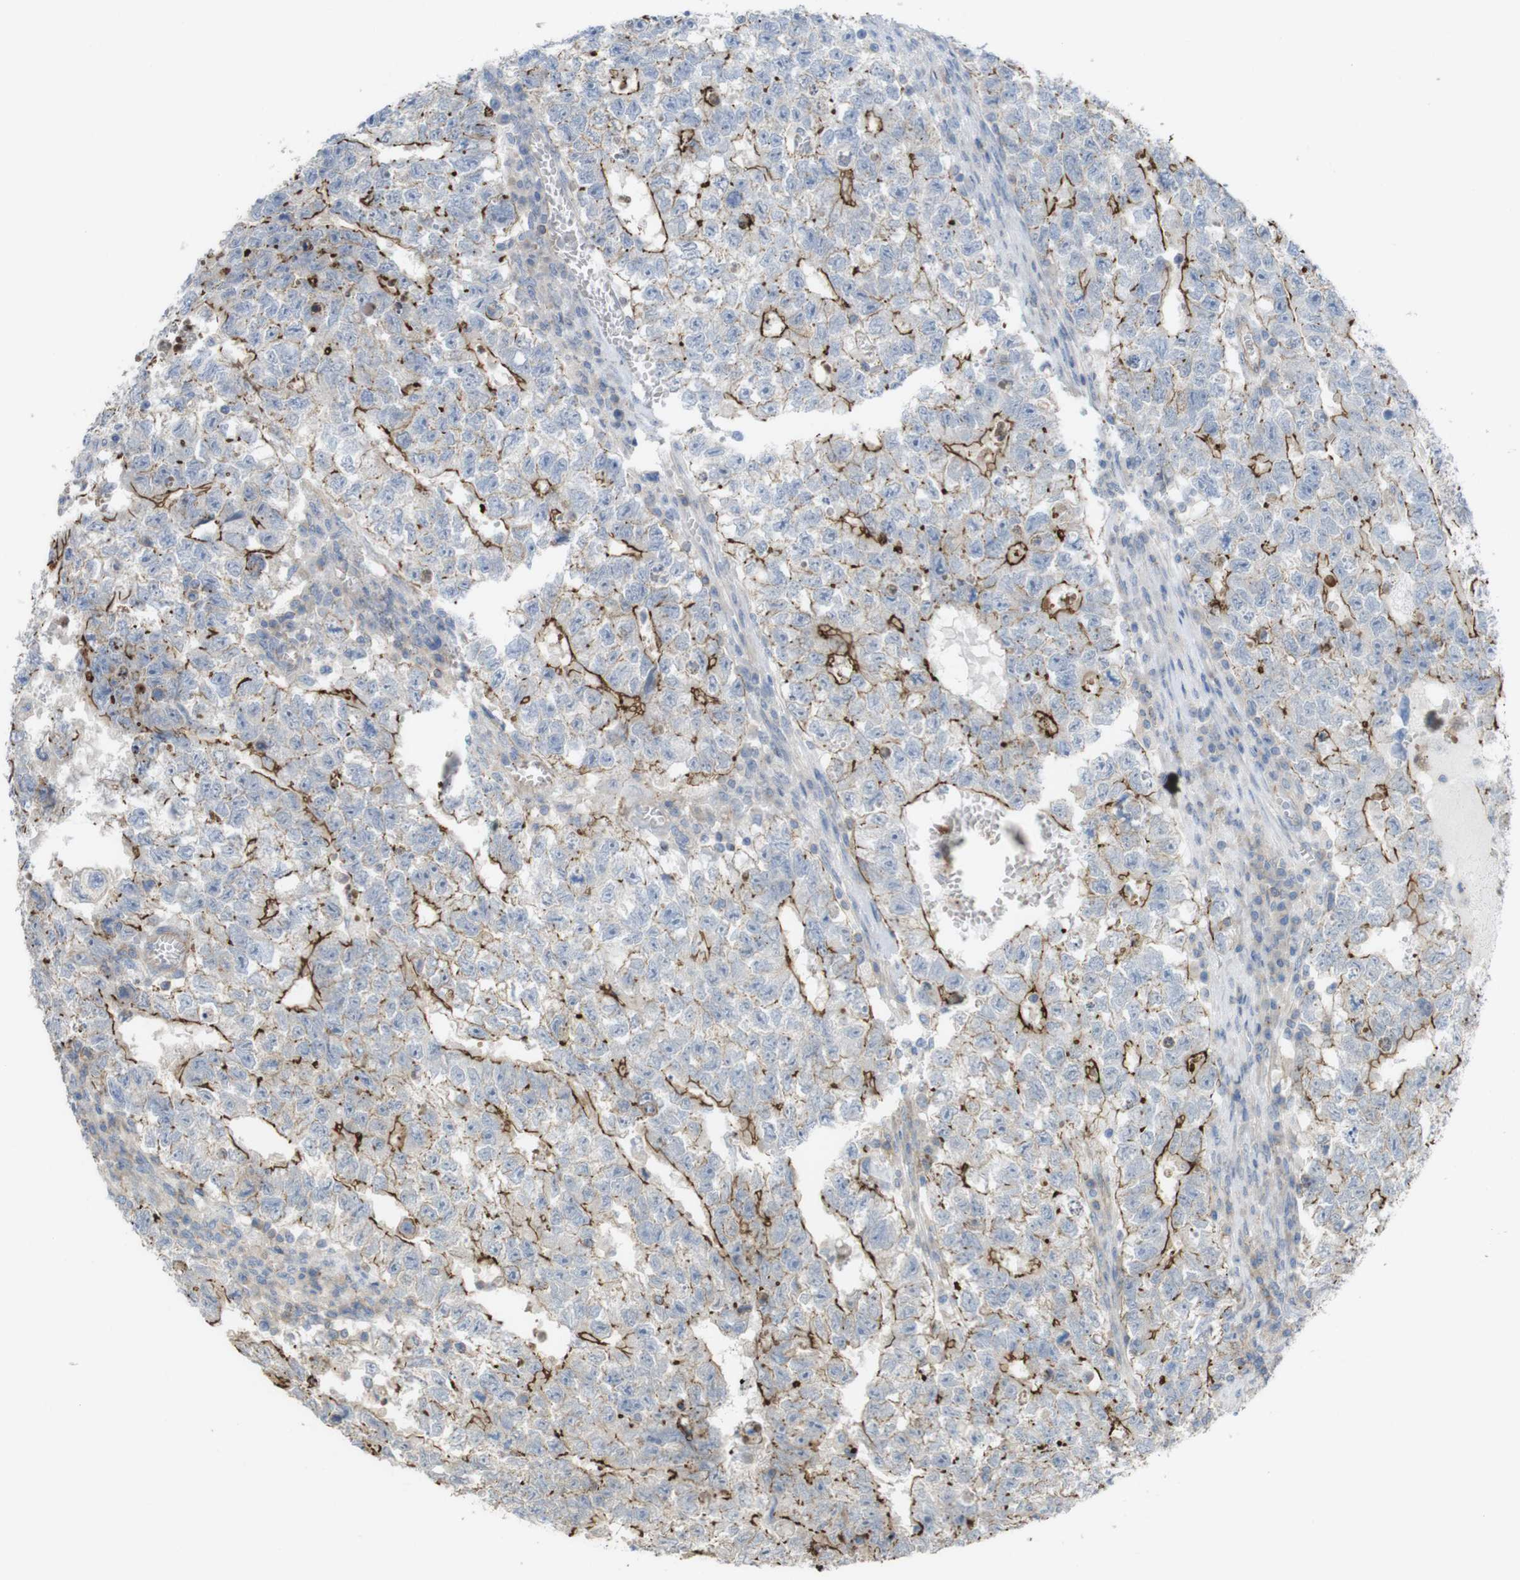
{"staining": {"intensity": "moderate", "quantity": "<25%", "location": "cytoplasmic/membranous"}, "tissue": "testis cancer", "cell_type": "Tumor cells", "image_type": "cancer", "snomed": [{"axis": "morphology", "description": "Seminoma, NOS"}, {"axis": "morphology", "description": "Carcinoma, Embryonal, NOS"}, {"axis": "topography", "description": "Testis"}], "caption": "Embryonal carcinoma (testis) stained for a protein displays moderate cytoplasmic/membranous positivity in tumor cells.", "gene": "PREX2", "patient": {"sex": "male", "age": 38}}